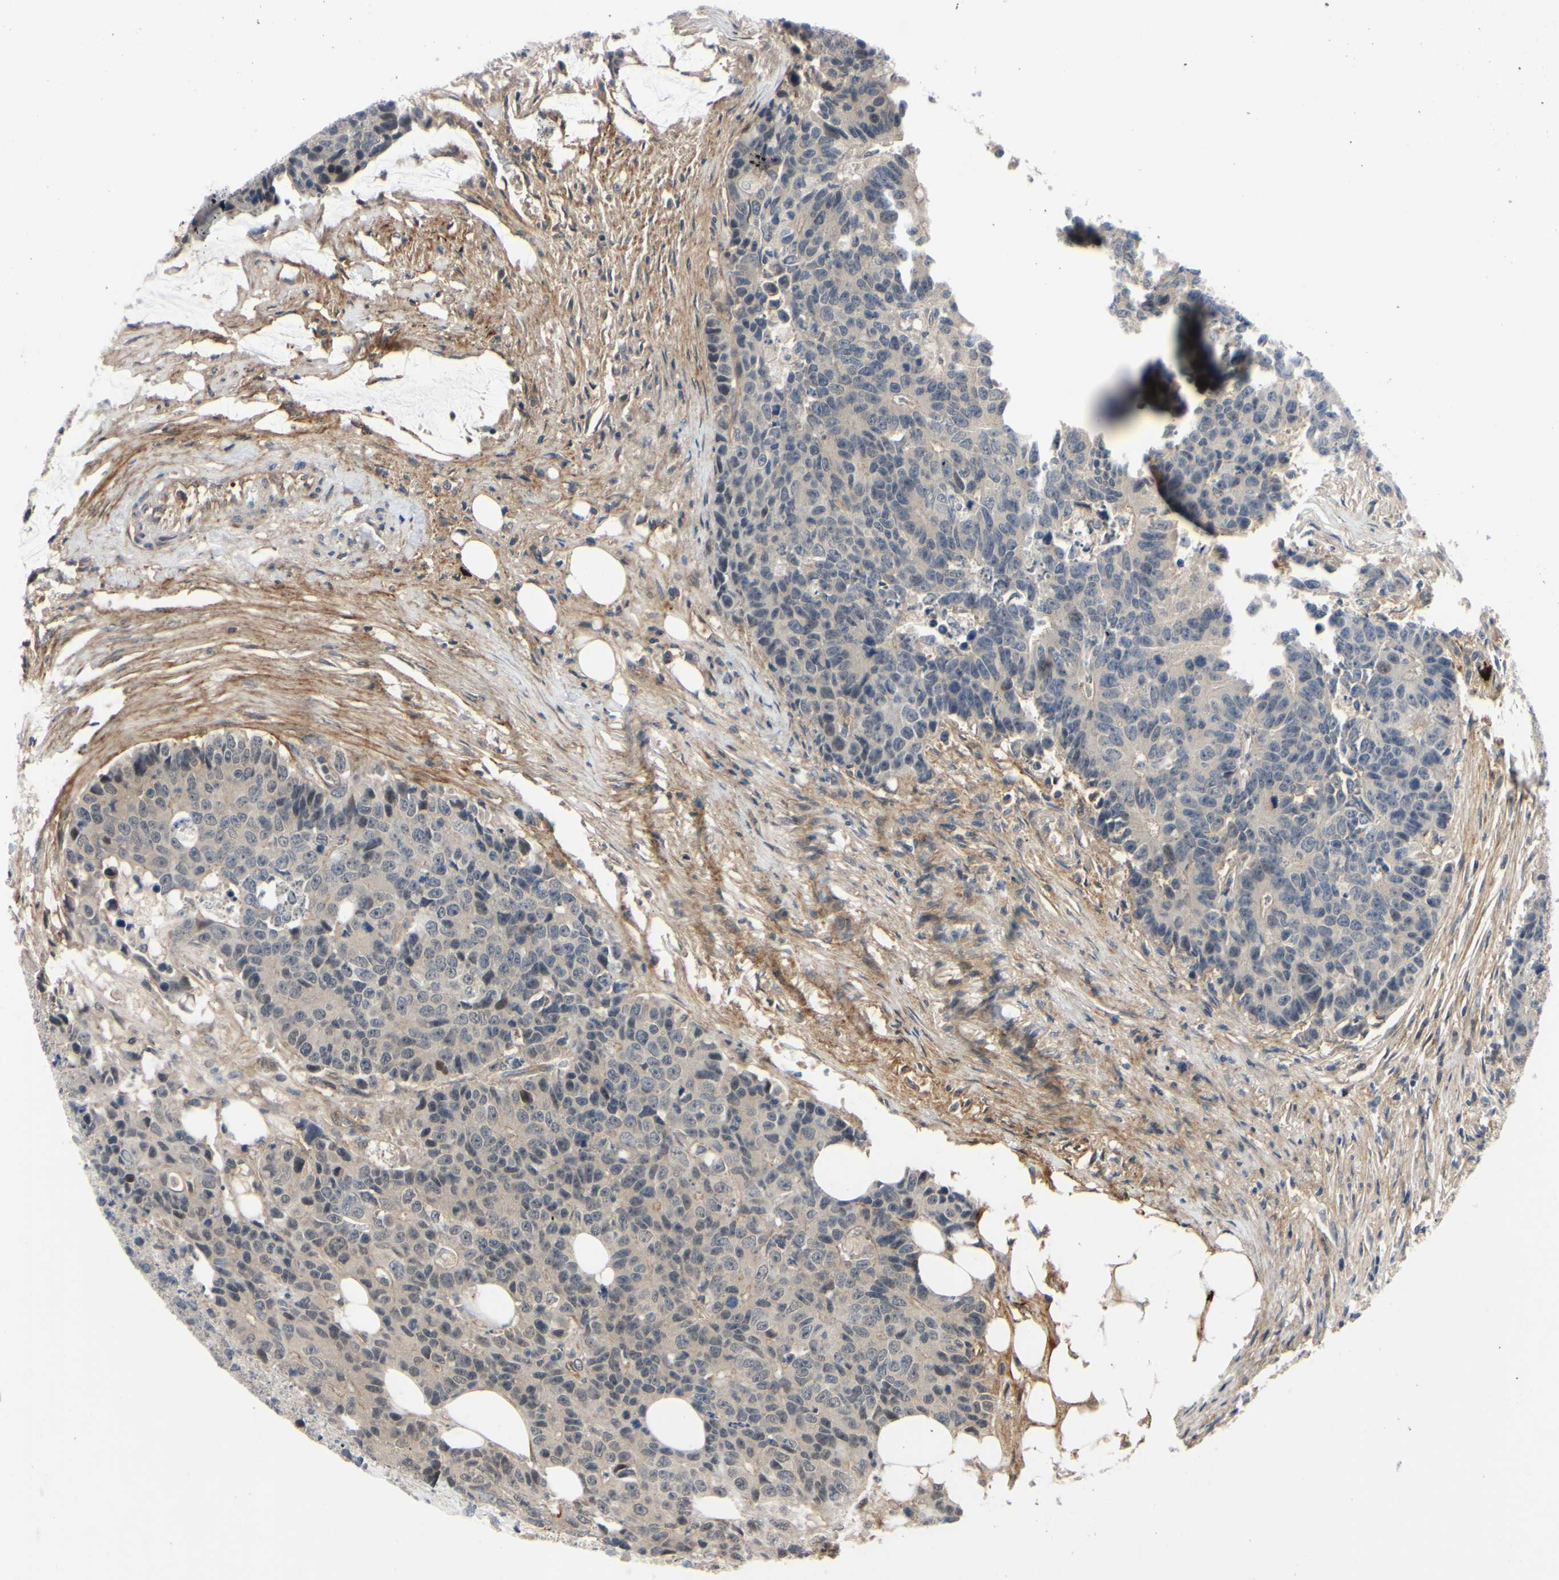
{"staining": {"intensity": "weak", "quantity": ">75%", "location": "cytoplasmic/membranous"}, "tissue": "colorectal cancer", "cell_type": "Tumor cells", "image_type": "cancer", "snomed": [{"axis": "morphology", "description": "Adenocarcinoma, NOS"}, {"axis": "topography", "description": "Colon"}], "caption": "There is low levels of weak cytoplasmic/membranous expression in tumor cells of colorectal cancer (adenocarcinoma), as demonstrated by immunohistochemical staining (brown color).", "gene": "COMMD9", "patient": {"sex": "female", "age": 86}}